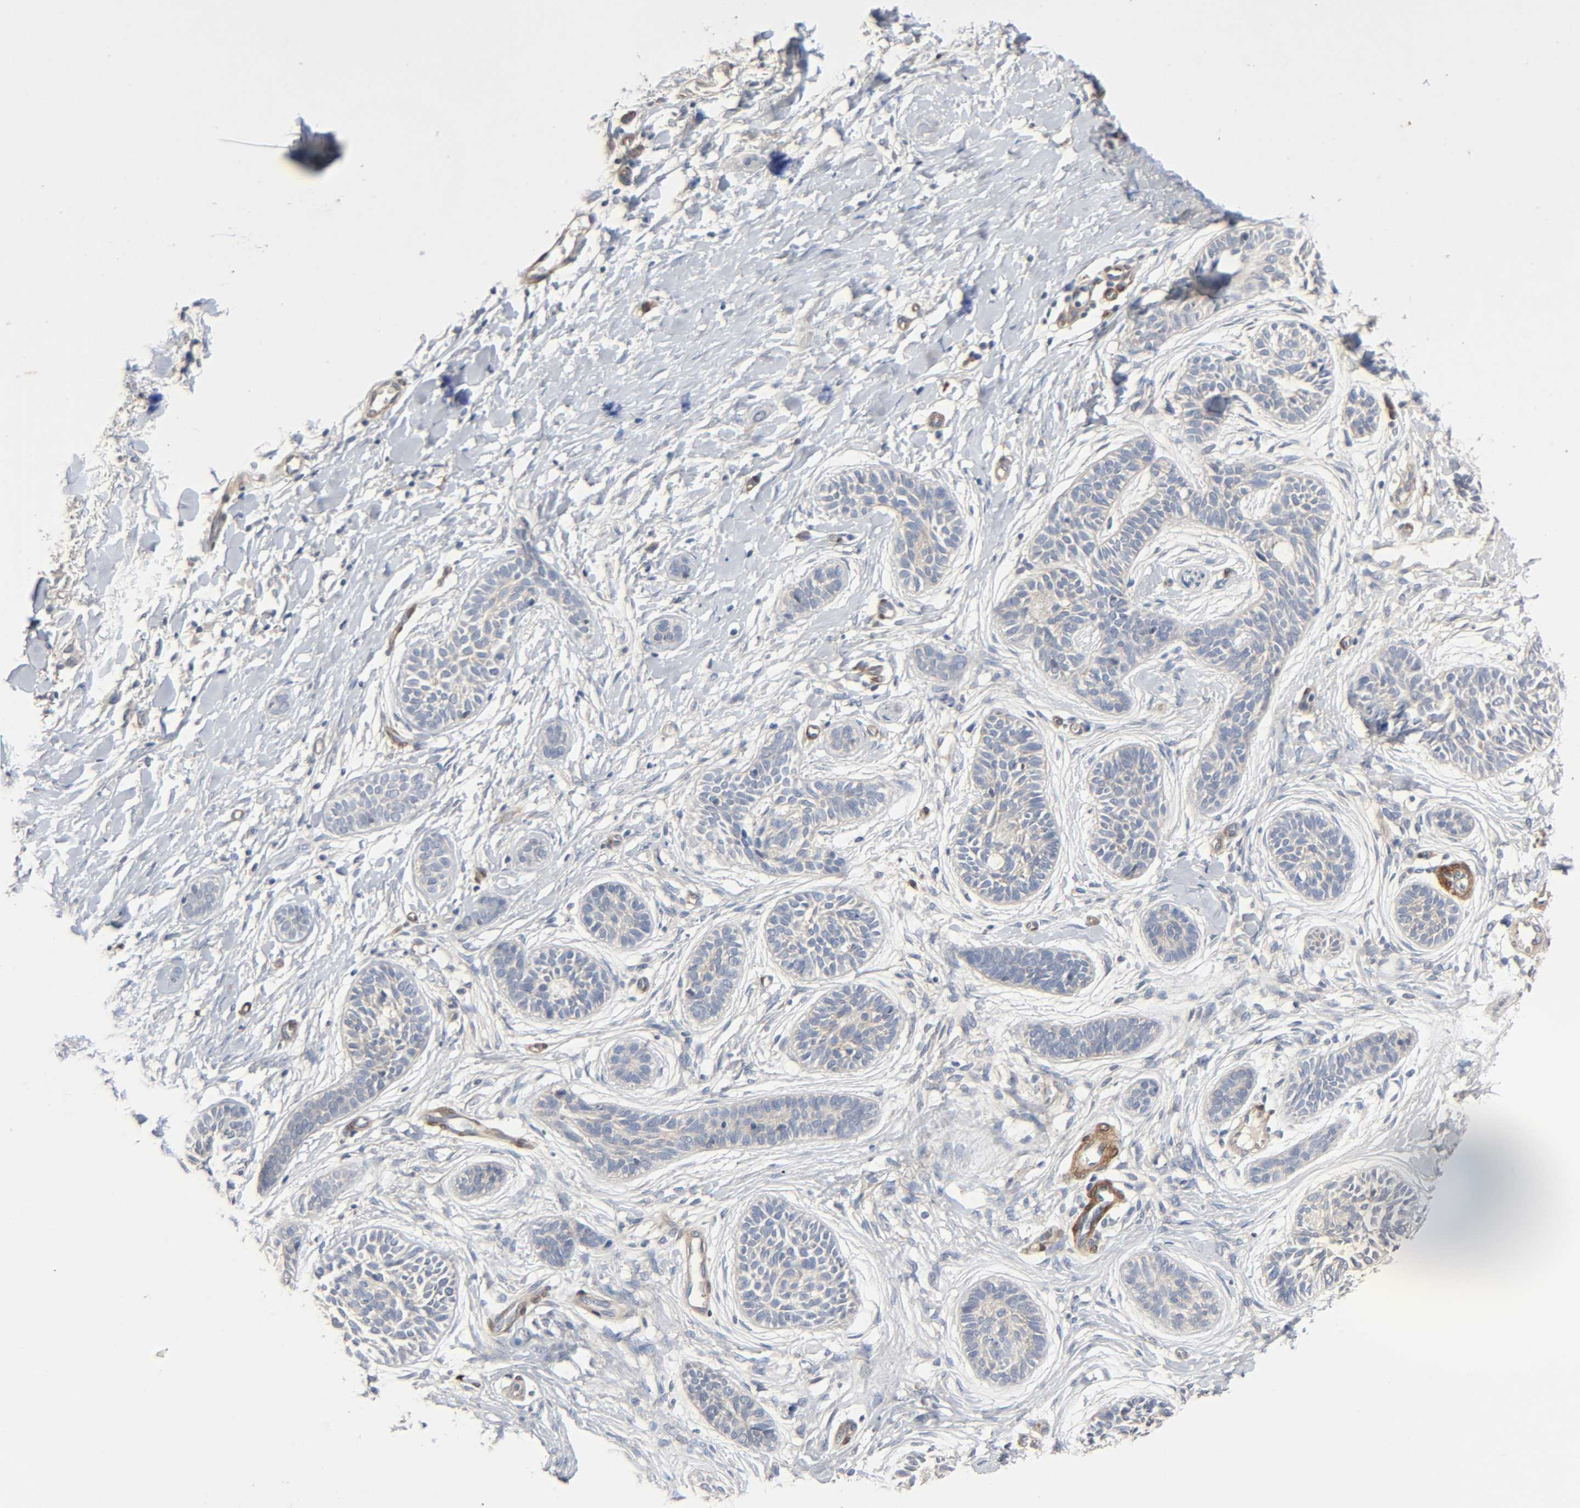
{"staining": {"intensity": "weak", "quantity": "<25%", "location": "cytoplasmic/membranous"}, "tissue": "skin cancer", "cell_type": "Tumor cells", "image_type": "cancer", "snomed": [{"axis": "morphology", "description": "Normal tissue, NOS"}, {"axis": "morphology", "description": "Basal cell carcinoma"}, {"axis": "topography", "description": "Skin"}], "caption": "Immunohistochemistry image of neoplastic tissue: human skin cancer stained with DAB exhibits no significant protein staining in tumor cells.", "gene": "PTK2", "patient": {"sex": "male", "age": 63}}